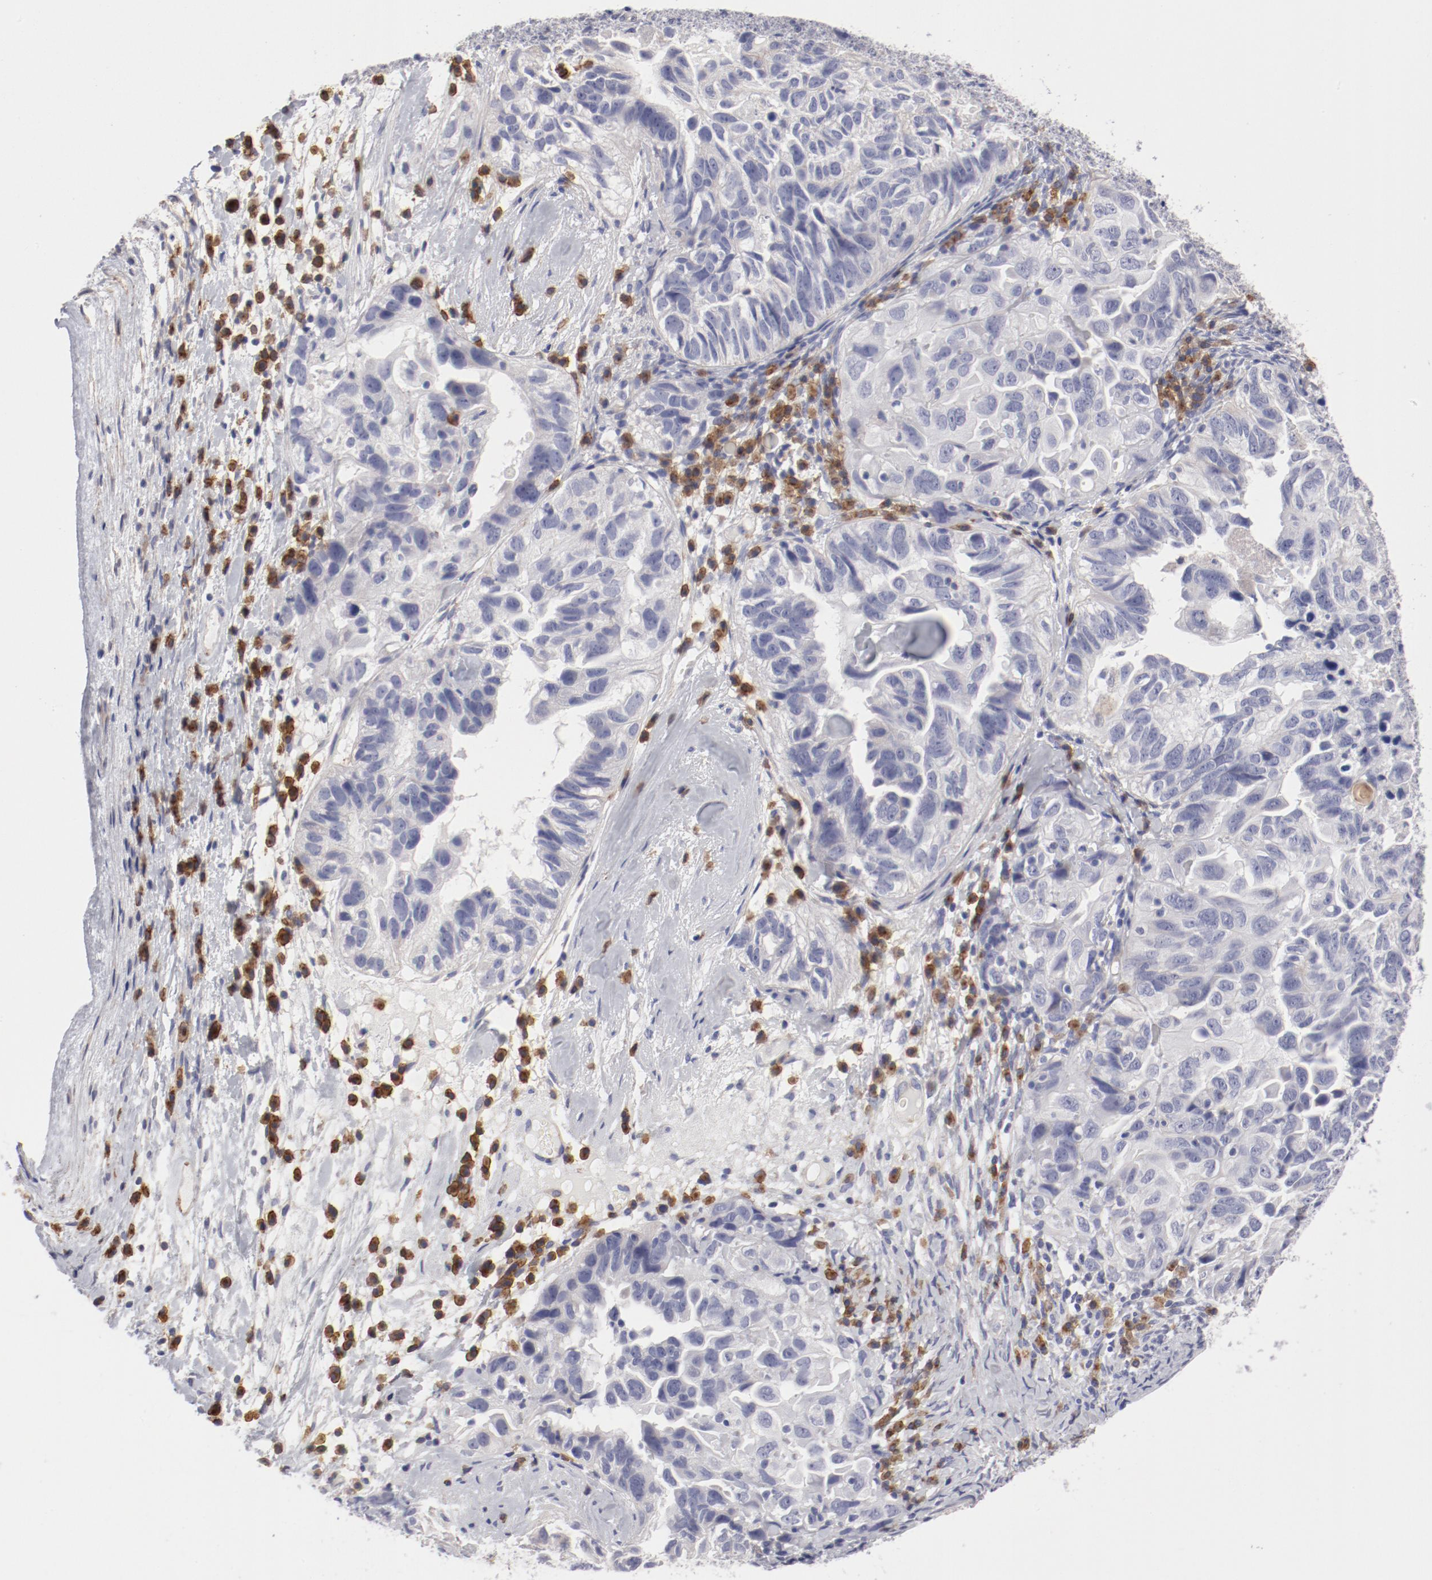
{"staining": {"intensity": "negative", "quantity": "none", "location": "none"}, "tissue": "ovarian cancer", "cell_type": "Tumor cells", "image_type": "cancer", "snomed": [{"axis": "morphology", "description": "Cystadenocarcinoma, serous, NOS"}, {"axis": "topography", "description": "Ovary"}], "caption": "This photomicrograph is of ovarian cancer (serous cystadenocarcinoma) stained with IHC to label a protein in brown with the nuclei are counter-stained blue. There is no expression in tumor cells.", "gene": "LAX1", "patient": {"sex": "female", "age": 82}}